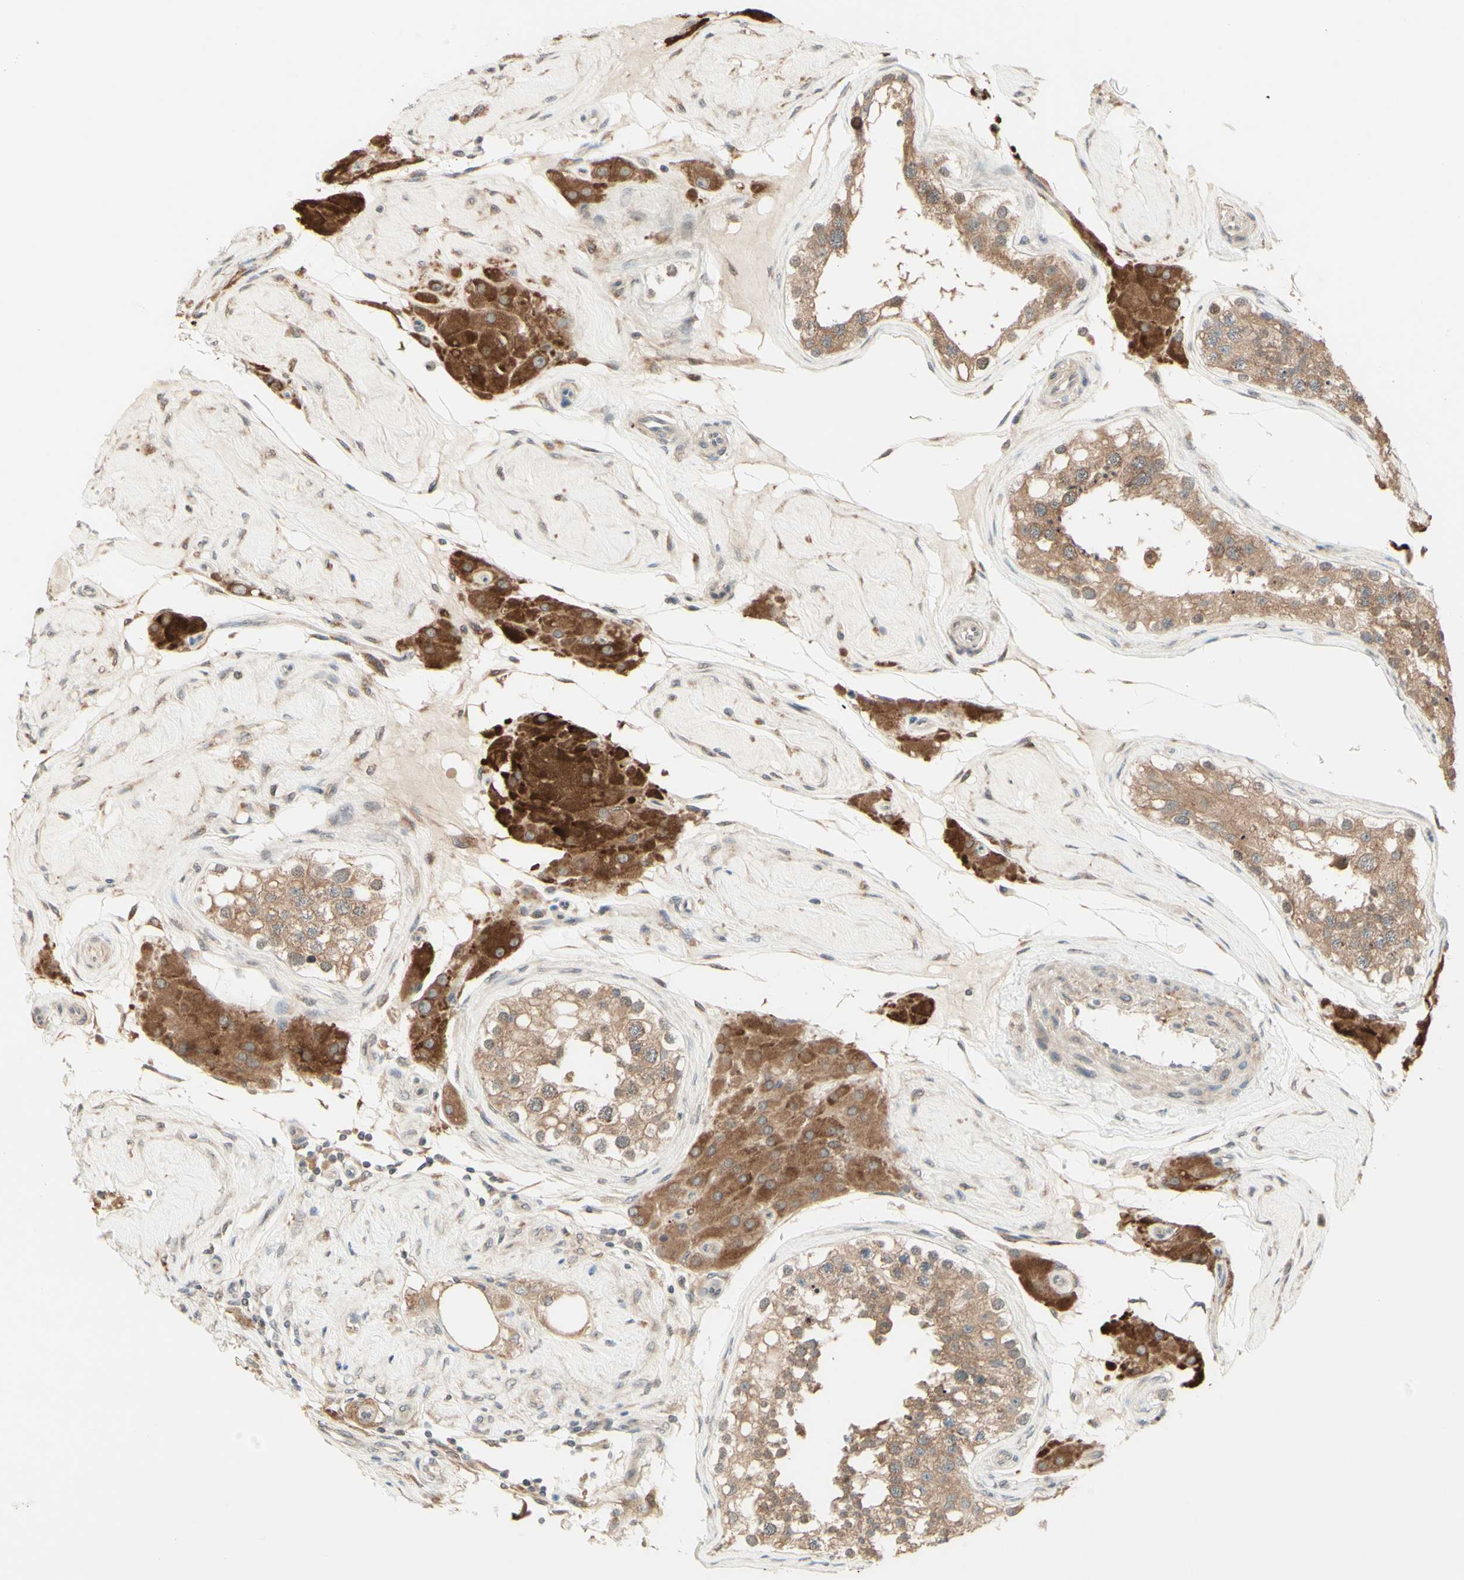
{"staining": {"intensity": "moderate", "quantity": ">75%", "location": "cytoplasmic/membranous"}, "tissue": "testis", "cell_type": "Cells in seminiferous ducts", "image_type": "normal", "snomed": [{"axis": "morphology", "description": "Normal tissue, NOS"}, {"axis": "topography", "description": "Testis"}], "caption": "Testis stained with DAB (3,3'-diaminobenzidine) immunohistochemistry exhibits medium levels of moderate cytoplasmic/membranous positivity in about >75% of cells in seminiferous ducts. (Brightfield microscopy of DAB IHC at high magnification).", "gene": "ZW10", "patient": {"sex": "male", "age": 68}}